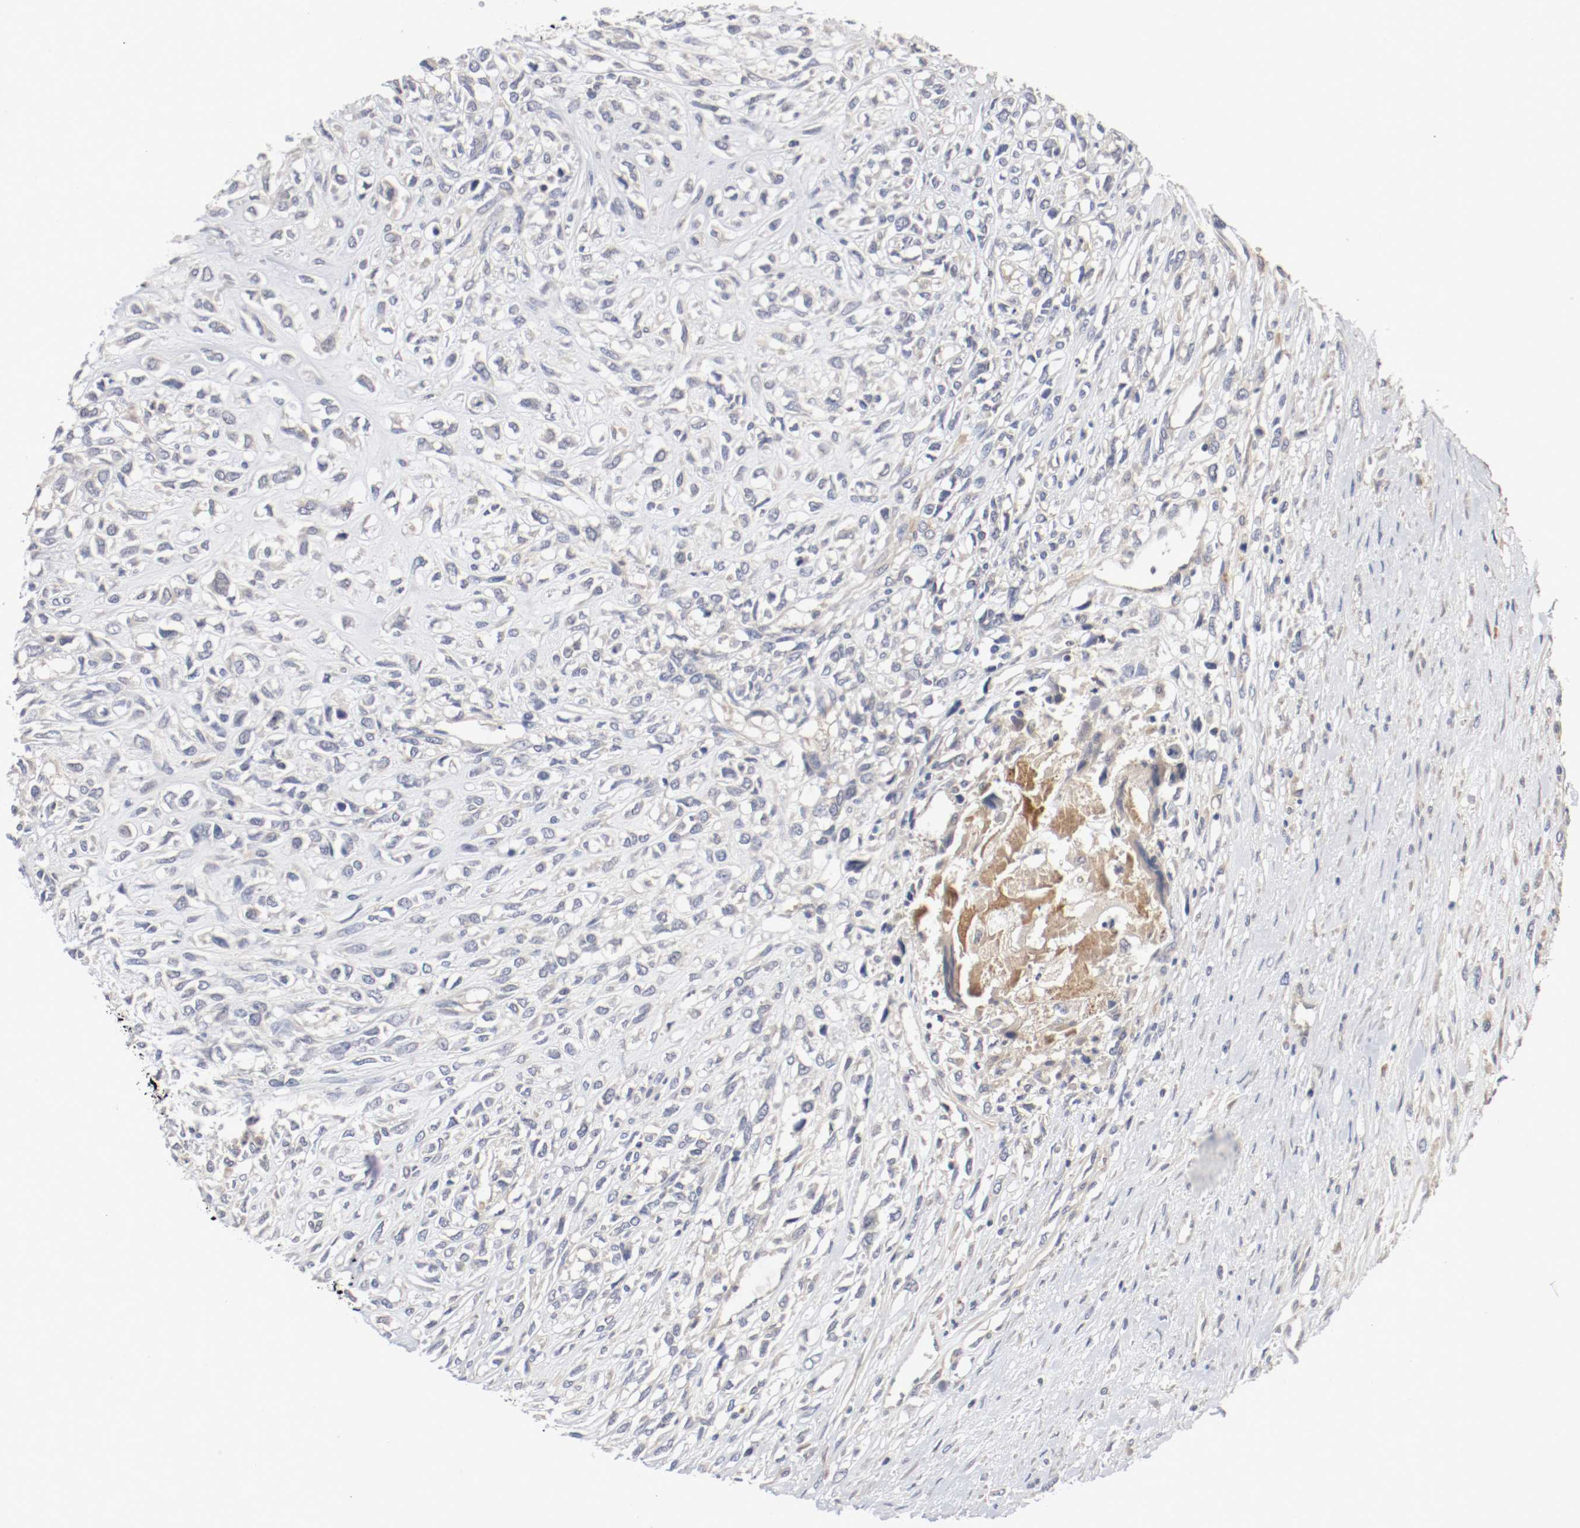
{"staining": {"intensity": "negative", "quantity": "none", "location": "none"}, "tissue": "head and neck cancer", "cell_type": "Tumor cells", "image_type": "cancer", "snomed": [{"axis": "morphology", "description": "Necrosis, NOS"}, {"axis": "morphology", "description": "Neoplasm, malignant, NOS"}, {"axis": "topography", "description": "Salivary gland"}, {"axis": "topography", "description": "Head-Neck"}], "caption": "Human head and neck cancer (neoplasm (malignant)) stained for a protein using immunohistochemistry displays no positivity in tumor cells.", "gene": "REN", "patient": {"sex": "male", "age": 43}}